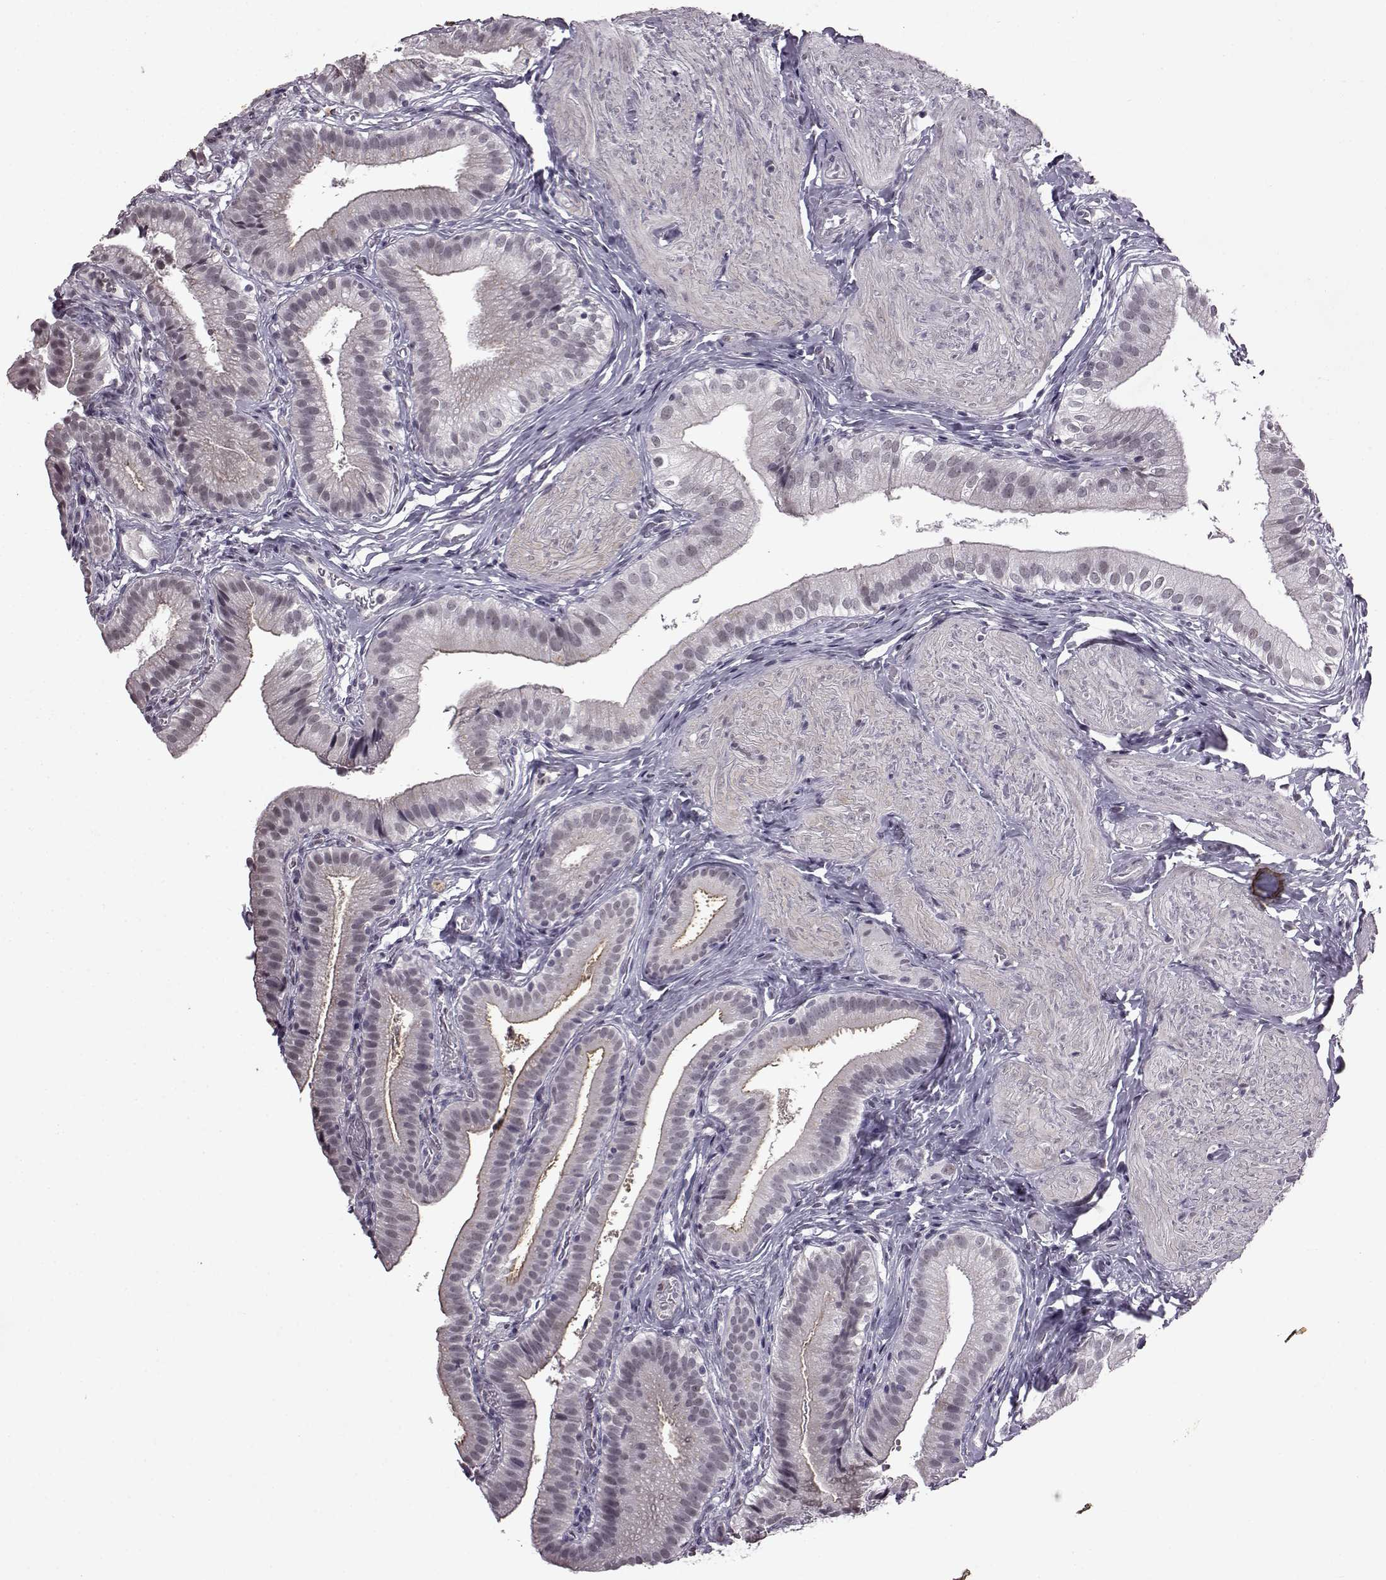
{"staining": {"intensity": "moderate", "quantity": "<25%", "location": "cytoplasmic/membranous"}, "tissue": "gallbladder", "cell_type": "Glandular cells", "image_type": "normal", "snomed": [{"axis": "morphology", "description": "Normal tissue, NOS"}, {"axis": "topography", "description": "Gallbladder"}], "caption": "Immunohistochemistry (IHC) (DAB) staining of benign human gallbladder displays moderate cytoplasmic/membranous protein expression in about <25% of glandular cells.", "gene": "SLC28A2", "patient": {"sex": "female", "age": 47}}